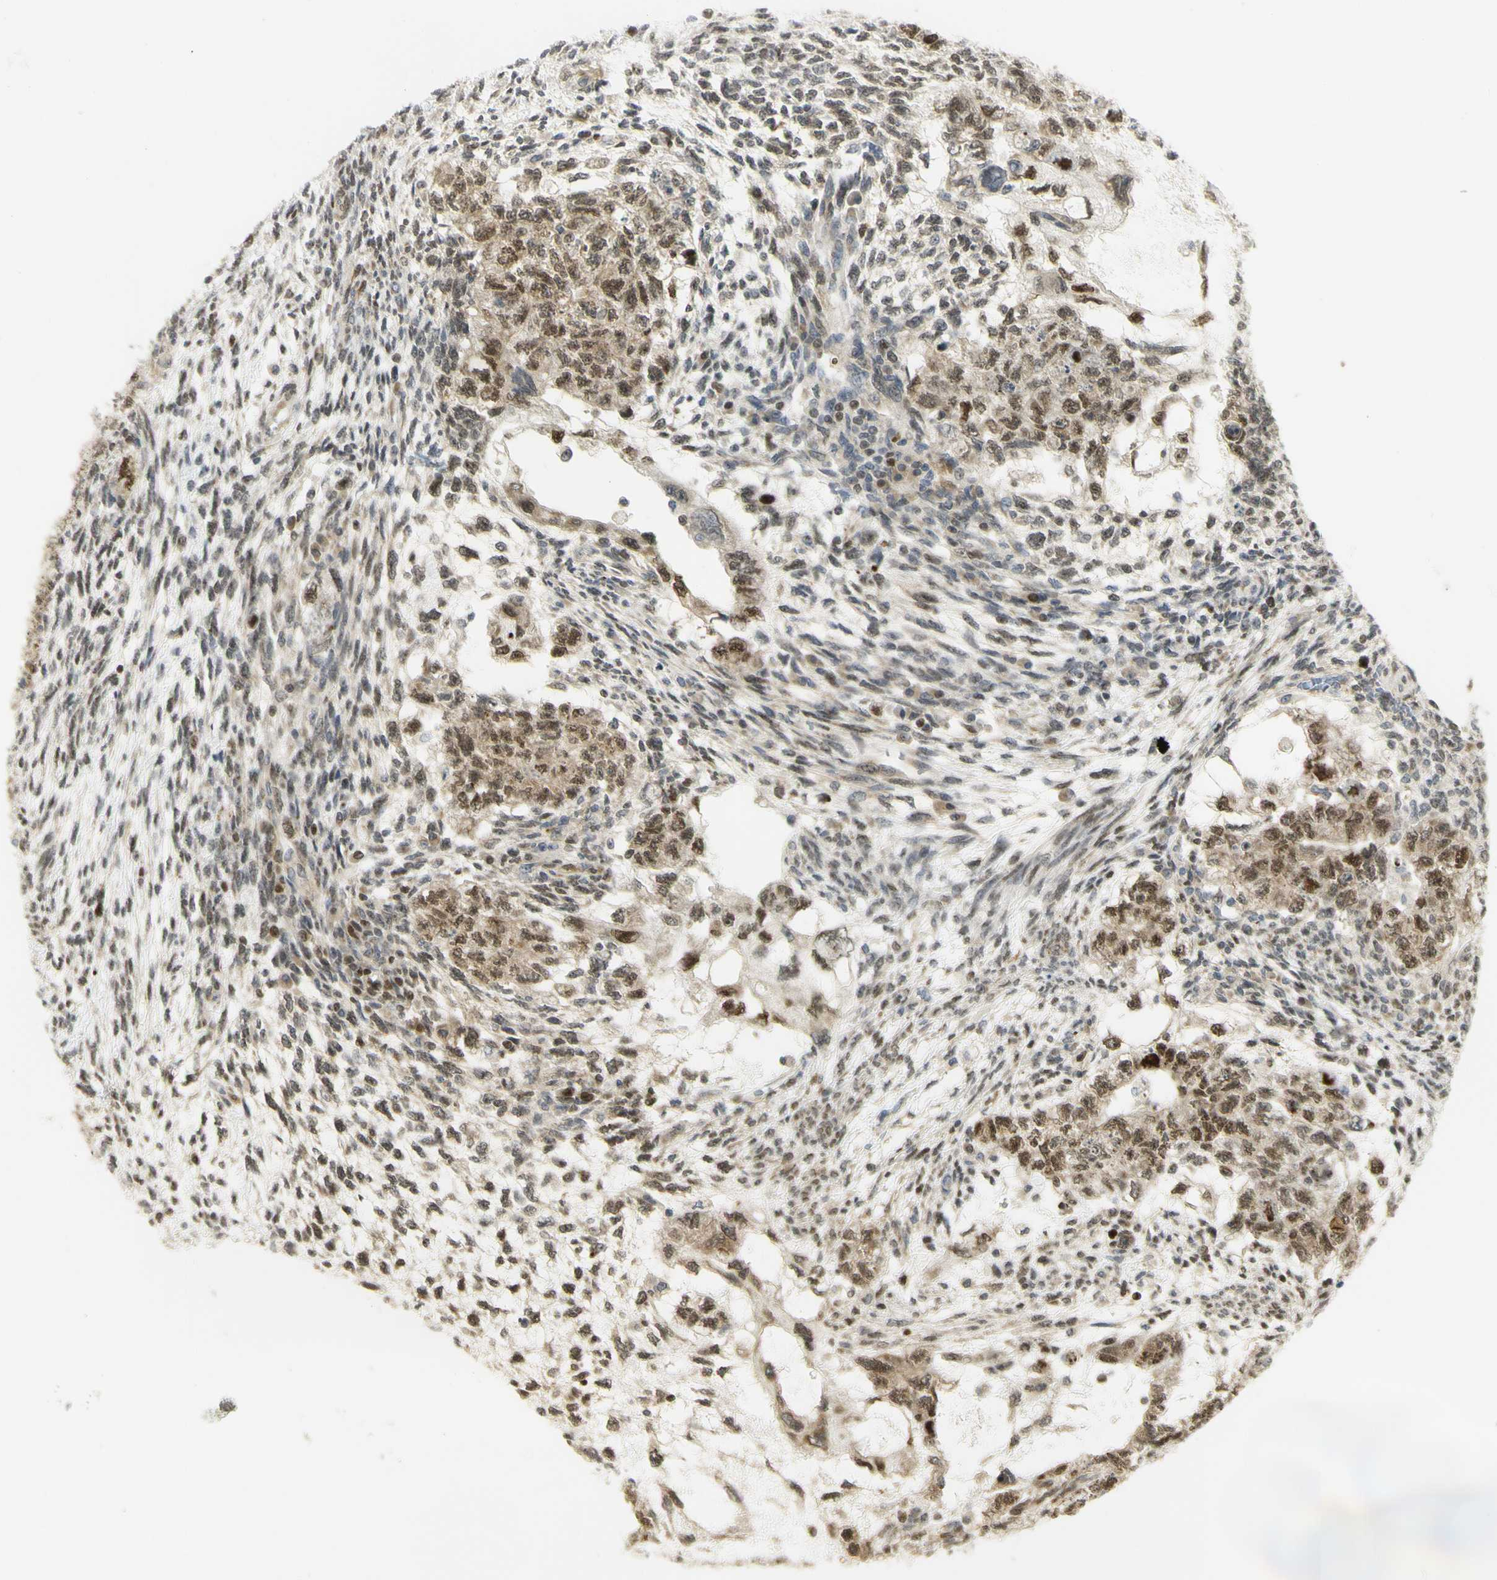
{"staining": {"intensity": "moderate", "quantity": ">75%", "location": "cytoplasmic/membranous,nuclear"}, "tissue": "testis cancer", "cell_type": "Tumor cells", "image_type": "cancer", "snomed": [{"axis": "morphology", "description": "Normal tissue, NOS"}, {"axis": "morphology", "description": "Carcinoma, Embryonal, NOS"}, {"axis": "topography", "description": "Testis"}], "caption": "Immunohistochemistry (IHC) (DAB (3,3'-diaminobenzidine)) staining of testis cancer (embryonal carcinoma) shows moderate cytoplasmic/membranous and nuclear protein expression in approximately >75% of tumor cells.", "gene": "KIF11", "patient": {"sex": "male", "age": 36}}